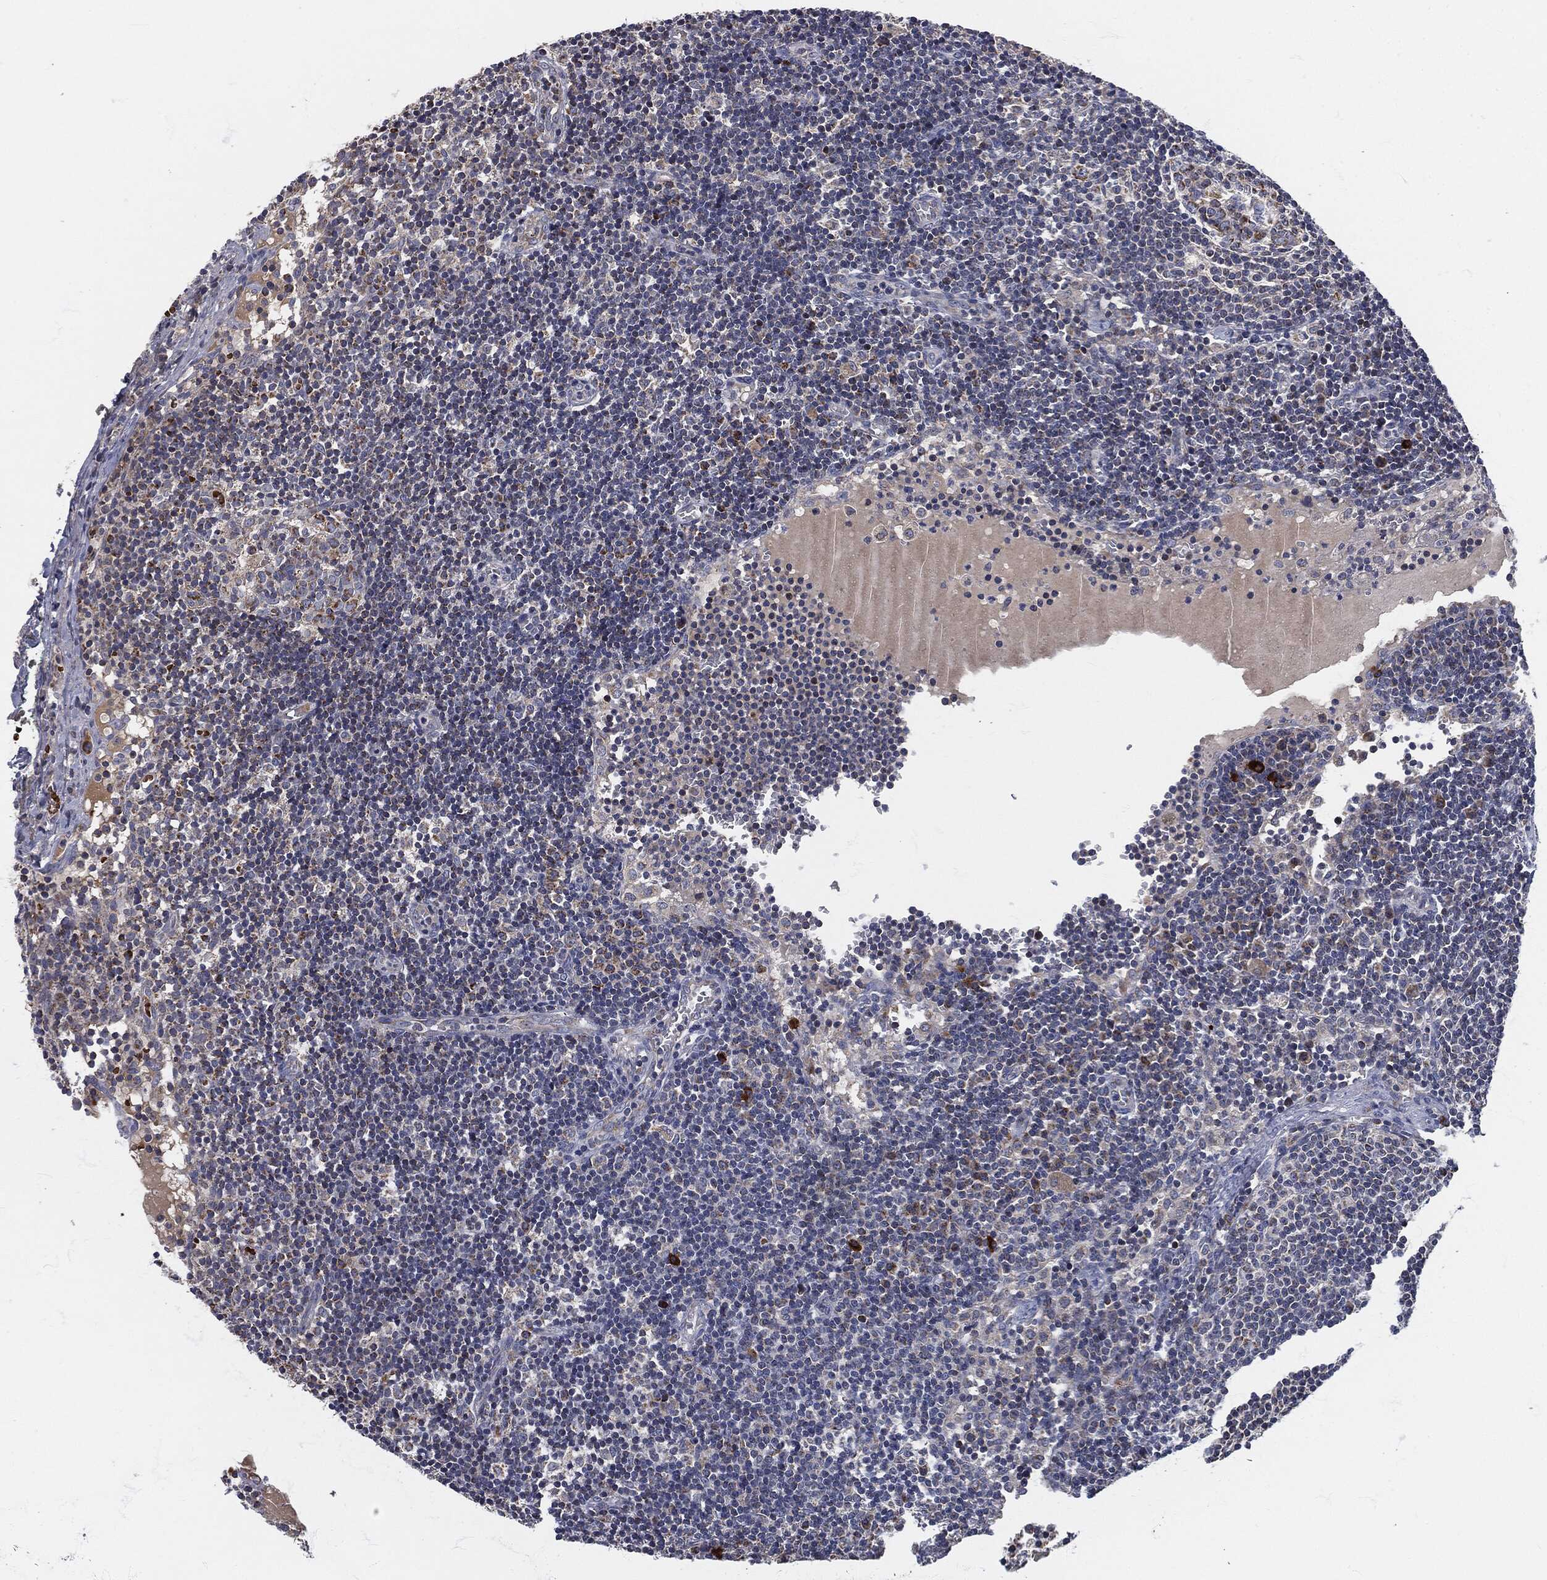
{"staining": {"intensity": "negative", "quantity": "none", "location": "none"}, "tissue": "lymph node", "cell_type": "Germinal center cells", "image_type": "normal", "snomed": [{"axis": "morphology", "description": "Normal tissue, NOS"}, {"axis": "morphology", "description": "Adenocarcinoma, NOS"}, {"axis": "topography", "description": "Lymph node"}, {"axis": "topography", "description": "Pancreas"}], "caption": "A high-resolution micrograph shows immunohistochemistry staining of unremarkable lymph node, which displays no significant expression in germinal center cells.", "gene": "SIGLEC9", "patient": {"sex": "female", "age": 58}}